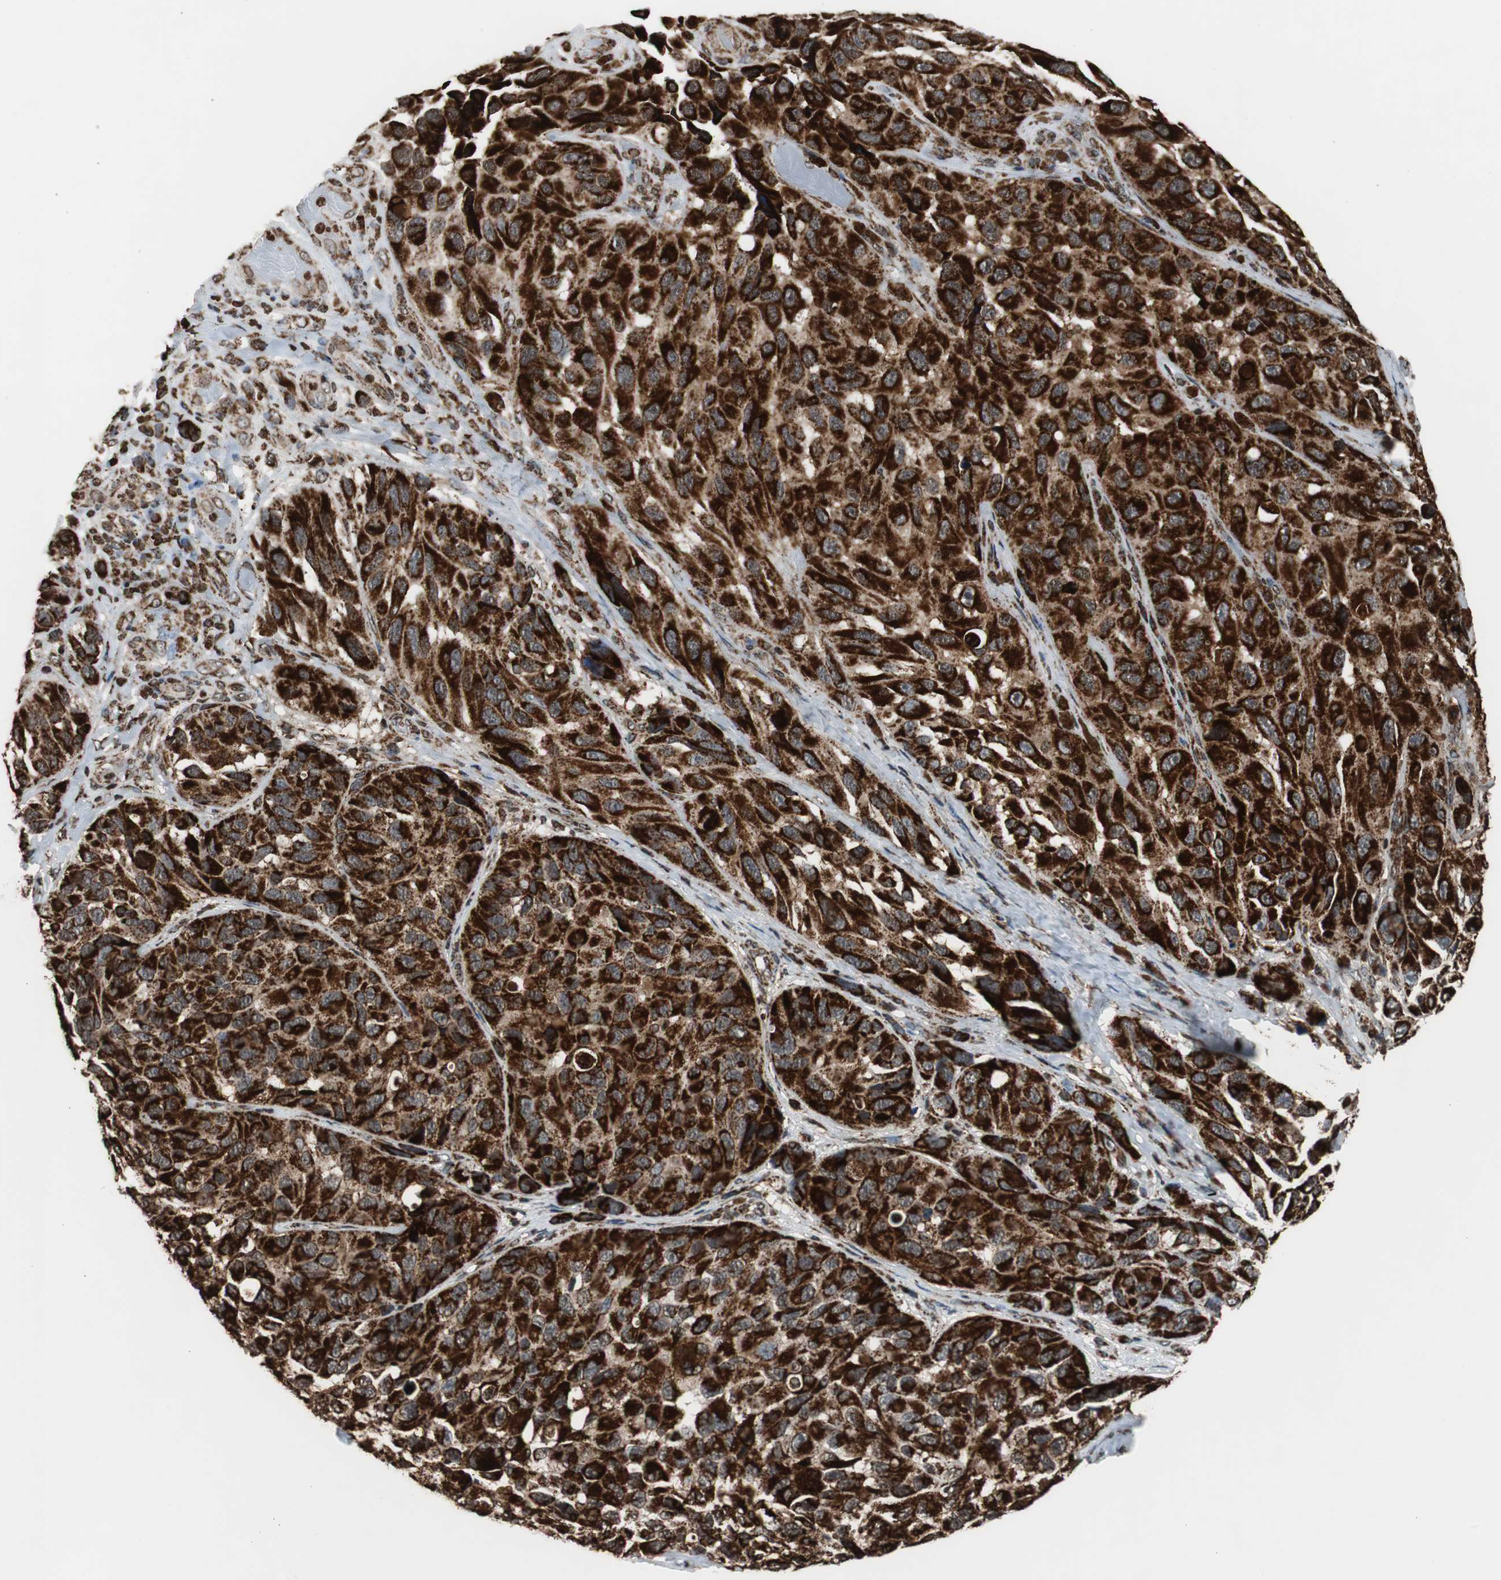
{"staining": {"intensity": "strong", "quantity": ">75%", "location": "cytoplasmic/membranous"}, "tissue": "melanoma", "cell_type": "Tumor cells", "image_type": "cancer", "snomed": [{"axis": "morphology", "description": "Malignant melanoma, NOS"}, {"axis": "topography", "description": "Skin"}], "caption": "Protein staining by immunohistochemistry (IHC) exhibits strong cytoplasmic/membranous positivity in about >75% of tumor cells in melanoma.", "gene": "HSPA9", "patient": {"sex": "female", "age": 73}}